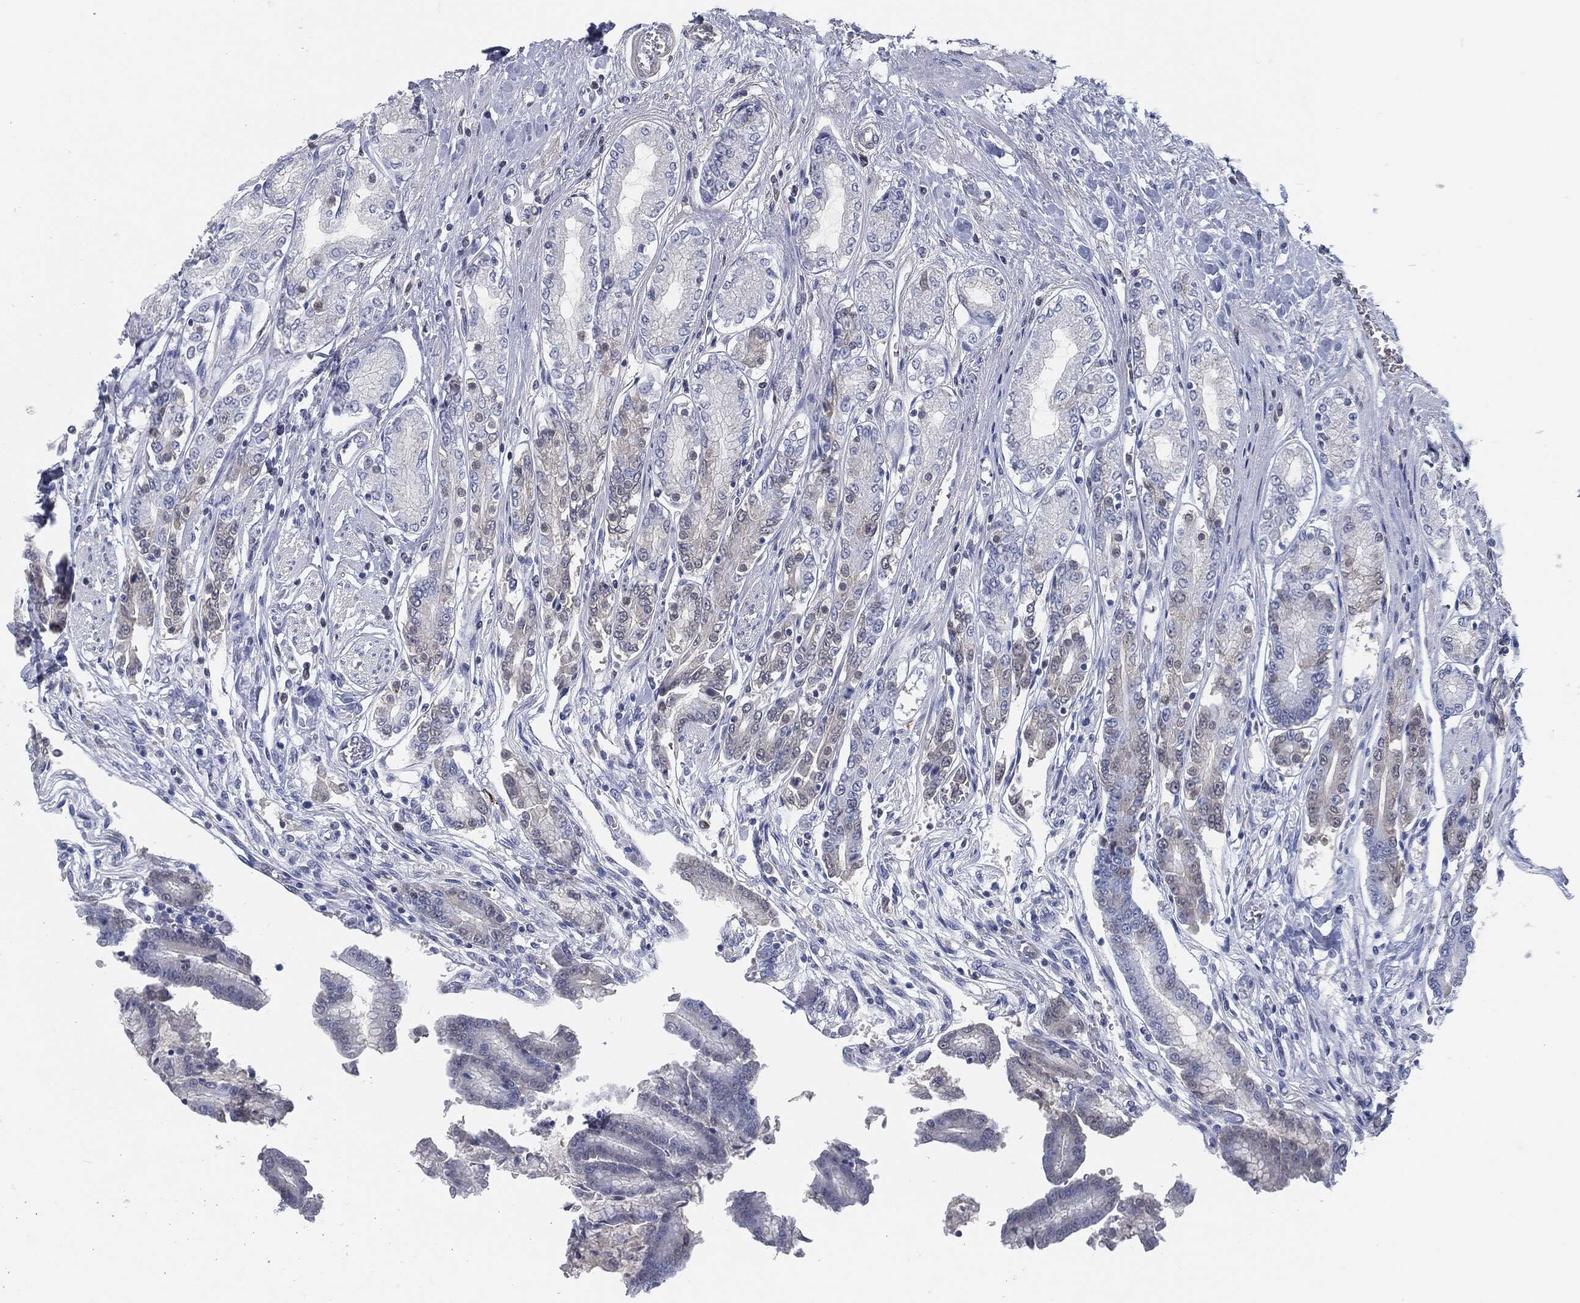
{"staining": {"intensity": "moderate", "quantity": "<25%", "location": "cytoplasmic/membranous"}, "tissue": "stomach", "cell_type": "Glandular cells", "image_type": "normal", "snomed": [{"axis": "morphology", "description": "Normal tissue, NOS"}, {"axis": "morphology", "description": "Adenocarcinoma, NOS"}, {"axis": "morphology", "description": "Adenocarcinoma, High grade"}, {"axis": "topography", "description": "Stomach, upper"}, {"axis": "topography", "description": "Stomach"}], "caption": "Glandular cells demonstrate moderate cytoplasmic/membranous staining in about <25% of cells in unremarkable stomach.", "gene": "MST1", "patient": {"sex": "female", "age": 65}}